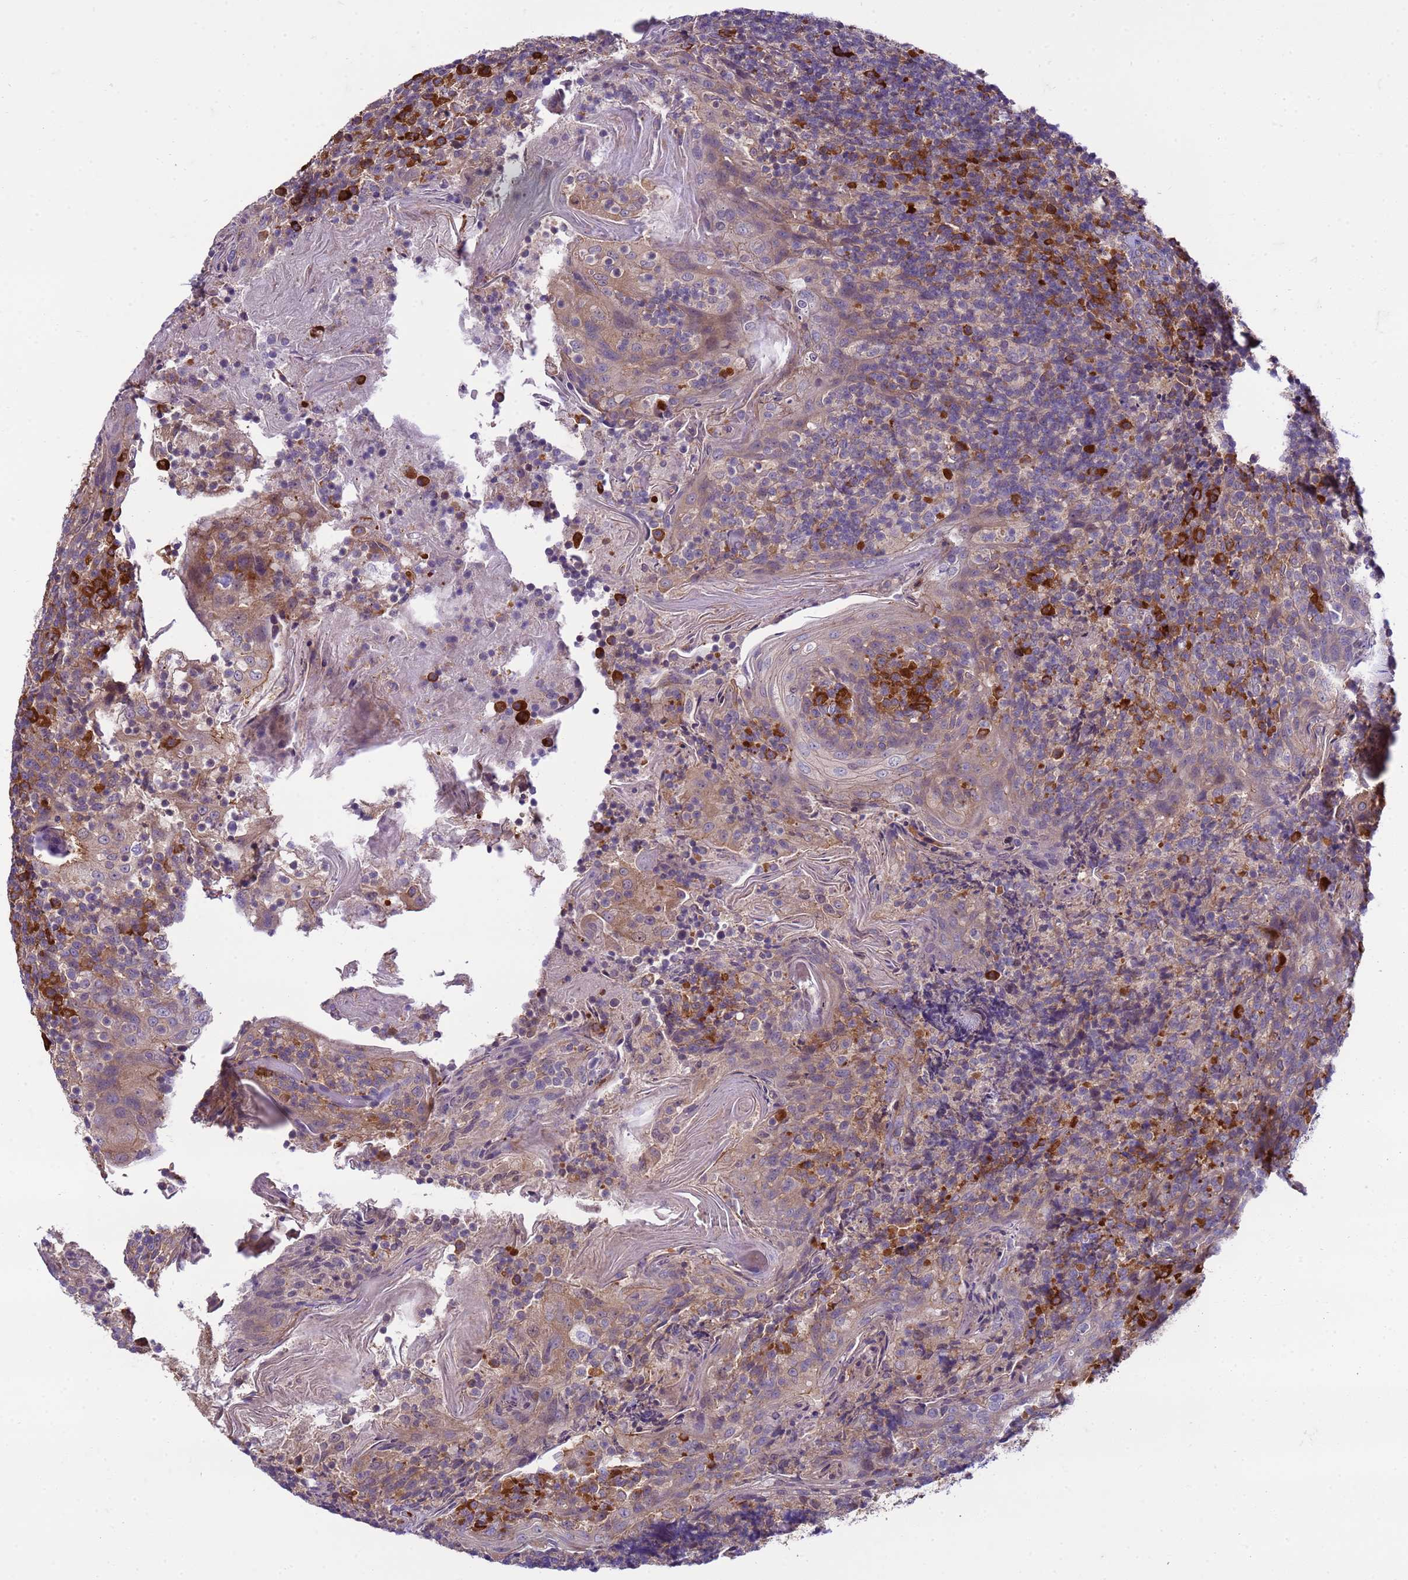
{"staining": {"intensity": "strong", "quantity": "<25%", "location": "cytoplasmic/membranous"}, "tissue": "tonsil", "cell_type": "Germinal center cells", "image_type": "normal", "snomed": [{"axis": "morphology", "description": "Normal tissue, NOS"}, {"axis": "topography", "description": "Tonsil"}], "caption": "Germinal center cells demonstrate medium levels of strong cytoplasmic/membranous positivity in about <25% of cells in unremarkable human tonsil.", "gene": "GEN1", "patient": {"sex": "female", "age": 10}}